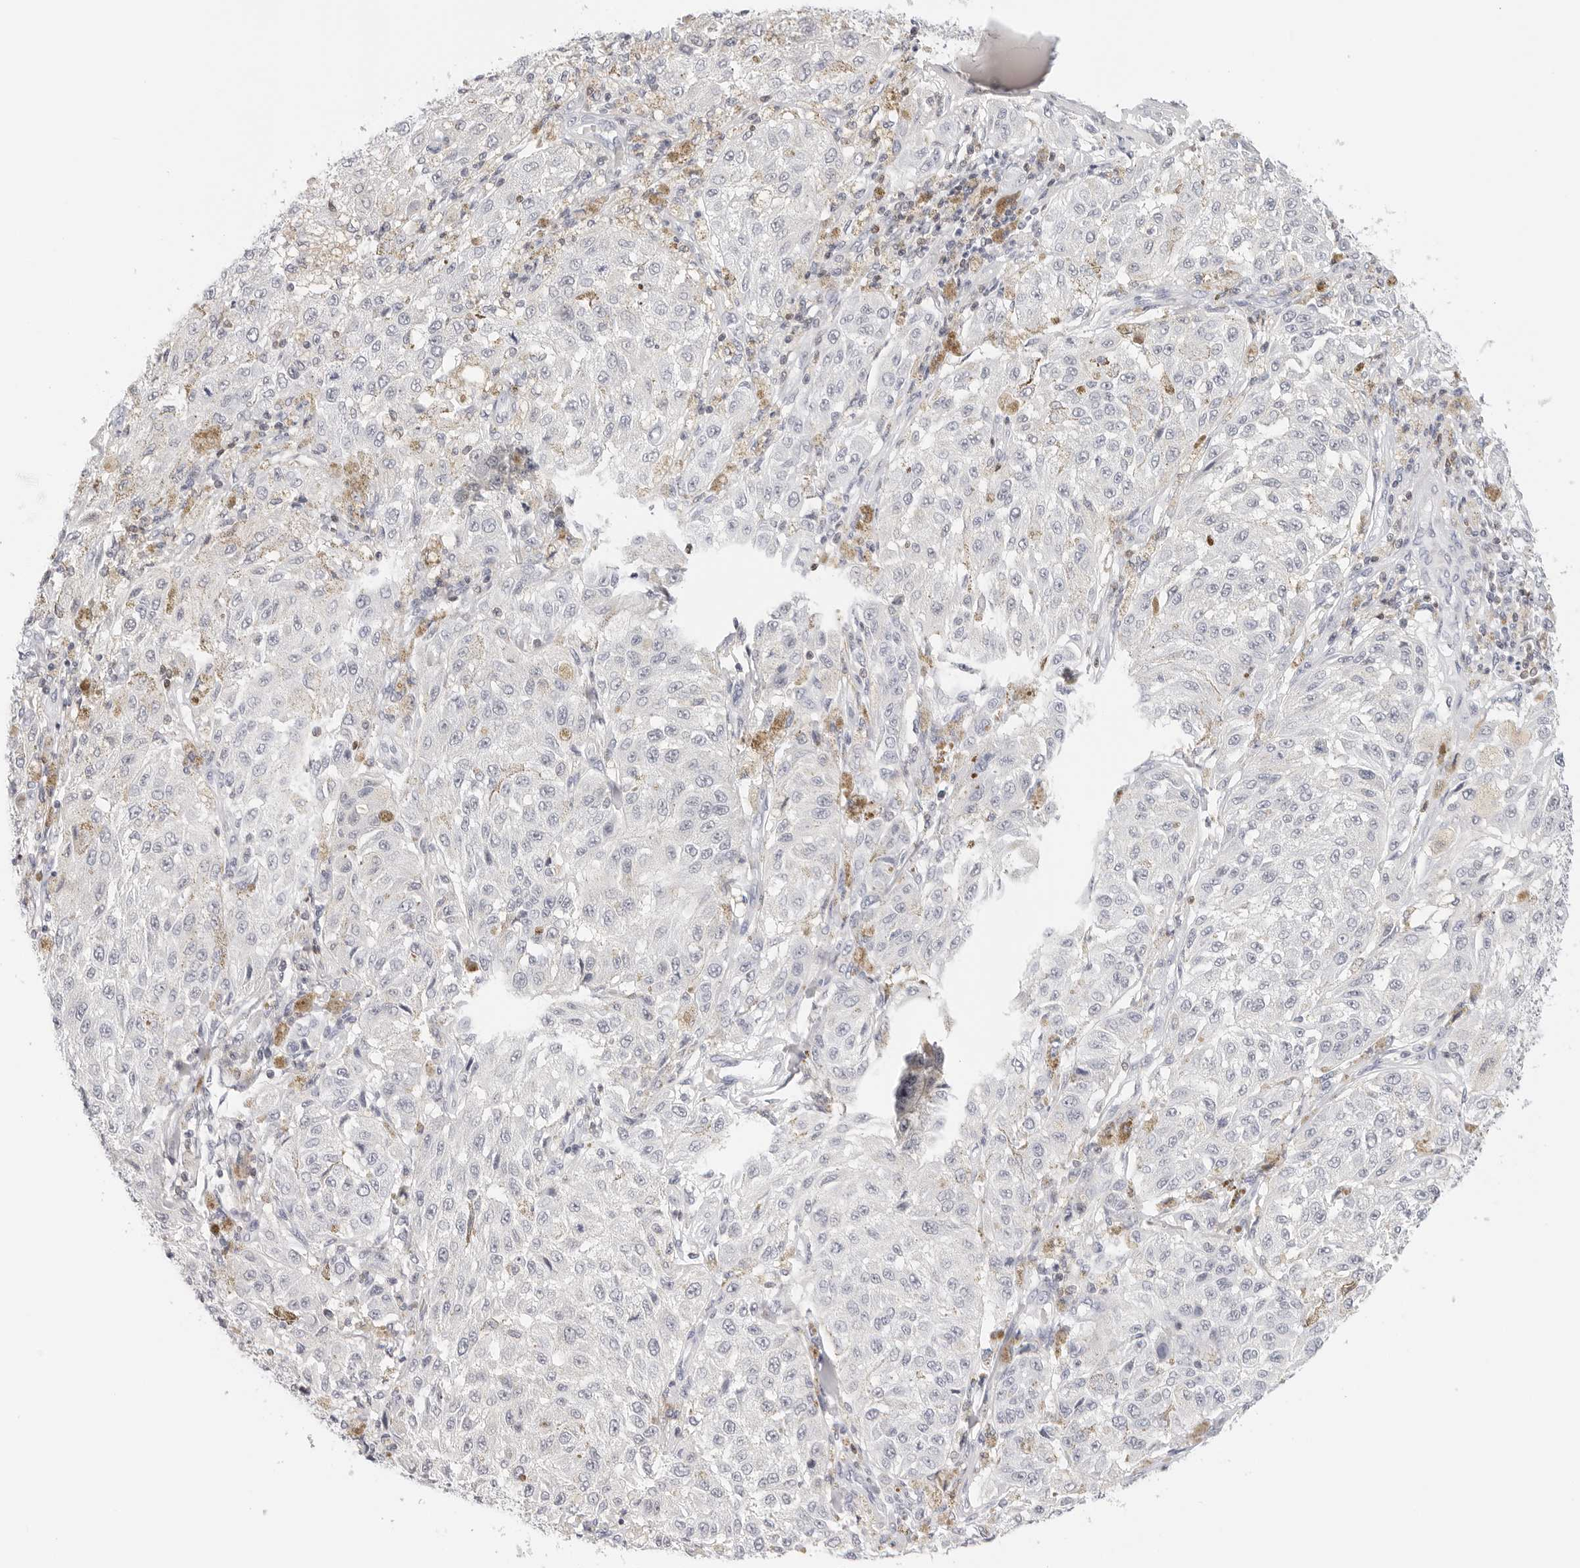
{"staining": {"intensity": "negative", "quantity": "none", "location": "none"}, "tissue": "melanoma", "cell_type": "Tumor cells", "image_type": "cancer", "snomed": [{"axis": "morphology", "description": "Malignant melanoma, NOS"}, {"axis": "topography", "description": "Skin"}], "caption": "Malignant melanoma was stained to show a protein in brown. There is no significant staining in tumor cells.", "gene": "SLC9A3R1", "patient": {"sex": "female", "age": 64}}